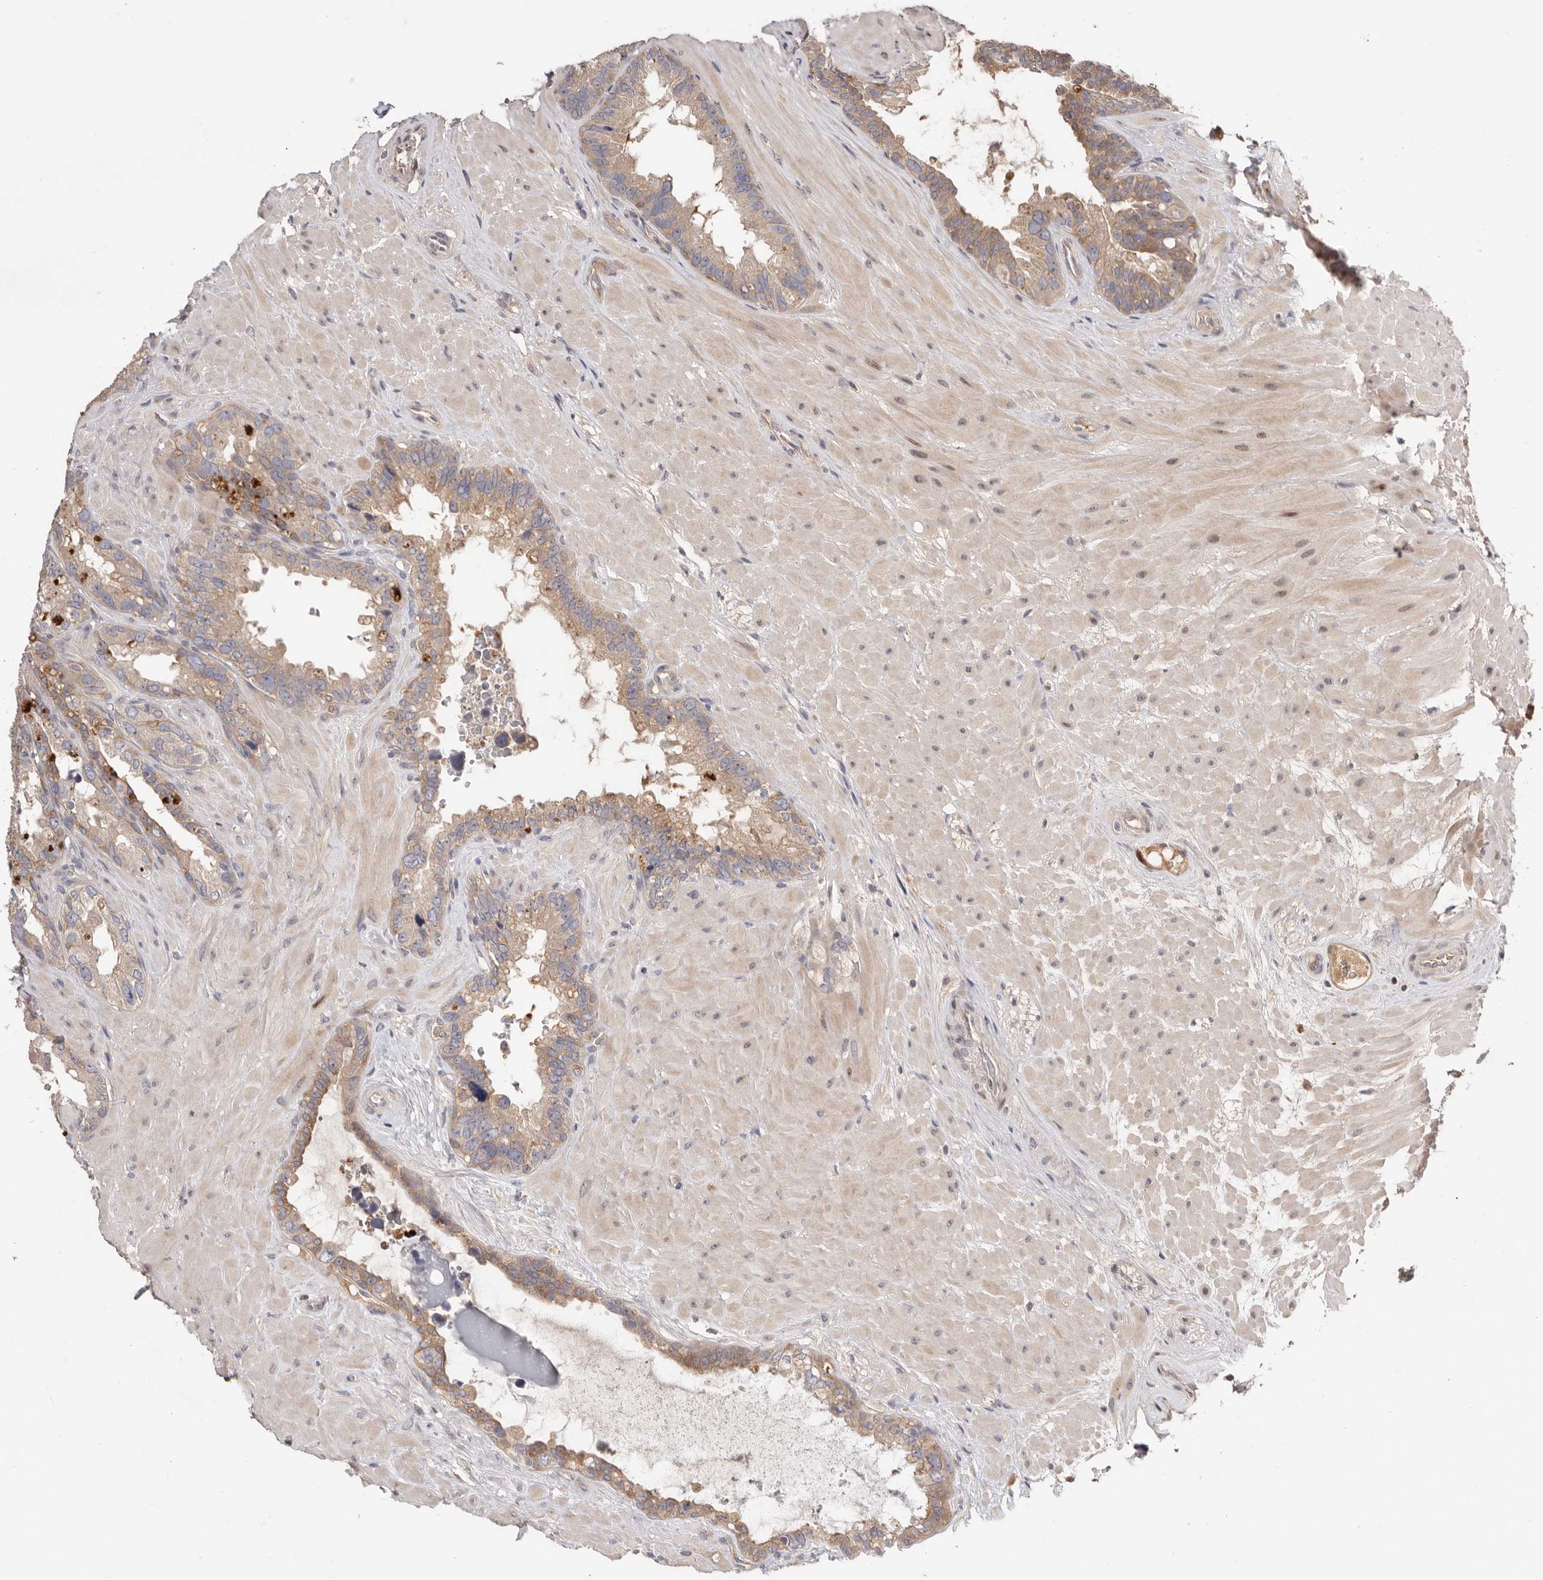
{"staining": {"intensity": "moderate", "quantity": "25%-75%", "location": "cytoplasmic/membranous"}, "tissue": "seminal vesicle", "cell_type": "Glandular cells", "image_type": "normal", "snomed": [{"axis": "morphology", "description": "Normal tissue, NOS"}, {"axis": "topography", "description": "Seminal veicle"}], "caption": "Immunohistochemical staining of benign human seminal vesicle demonstrates medium levels of moderate cytoplasmic/membranous staining in approximately 25%-75% of glandular cells.", "gene": "DOP1A", "patient": {"sex": "male", "age": 80}}